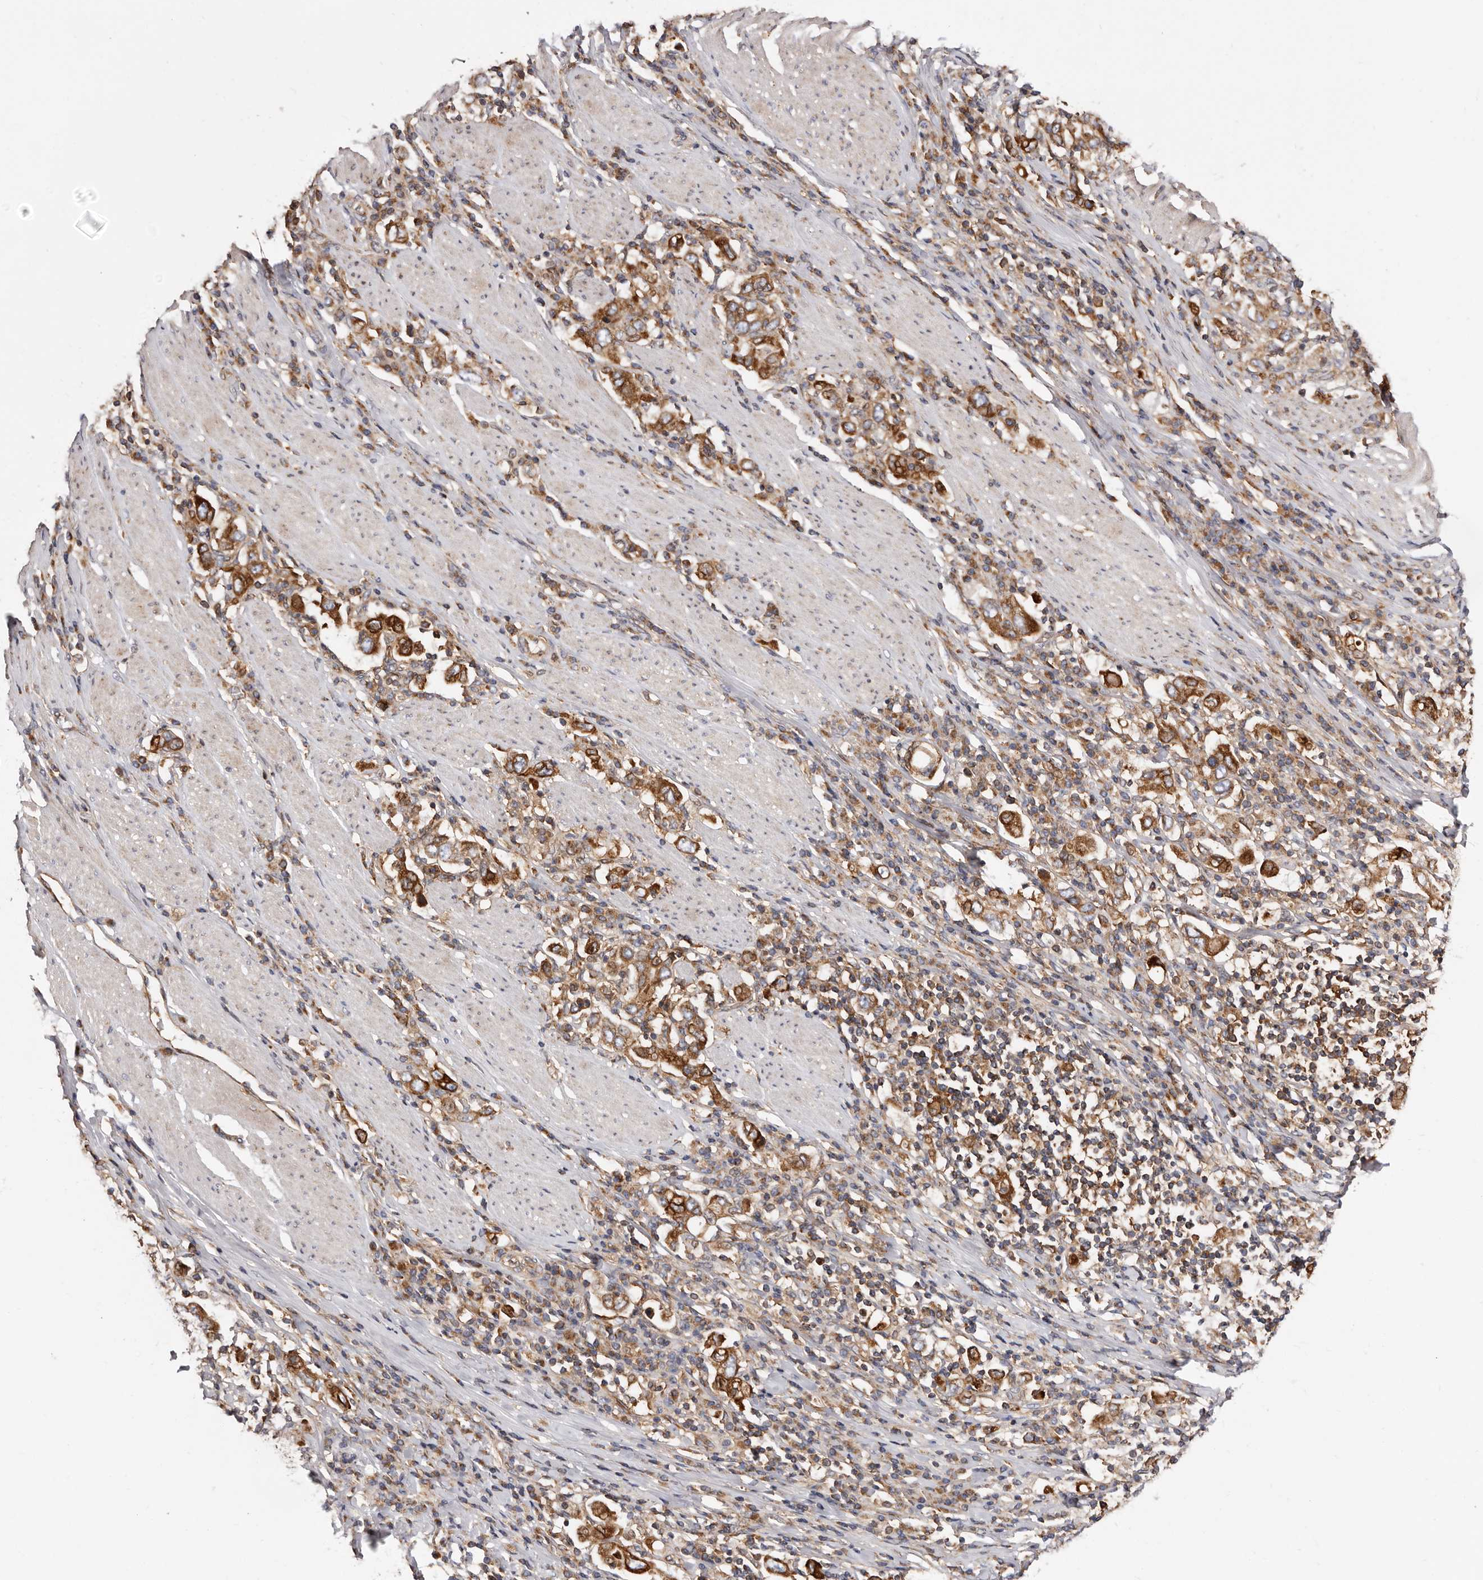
{"staining": {"intensity": "moderate", "quantity": ">75%", "location": "cytoplasmic/membranous"}, "tissue": "stomach cancer", "cell_type": "Tumor cells", "image_type": "cancer", "snomed": [{"axis": "morphology", "description": "Adenocarcinoma, NOS"}, {"axis": "topography", "description": "Stomach, upper"}], "caption": "The photomicrograph reveals immunohistochemical staining of stomach cancer. There is moderate cytoplasmic/membranous staining is appreciated in about >75% of tumor cells.", "gene": "COQ8B", "patient": {"sex": "male", "age": 62}}